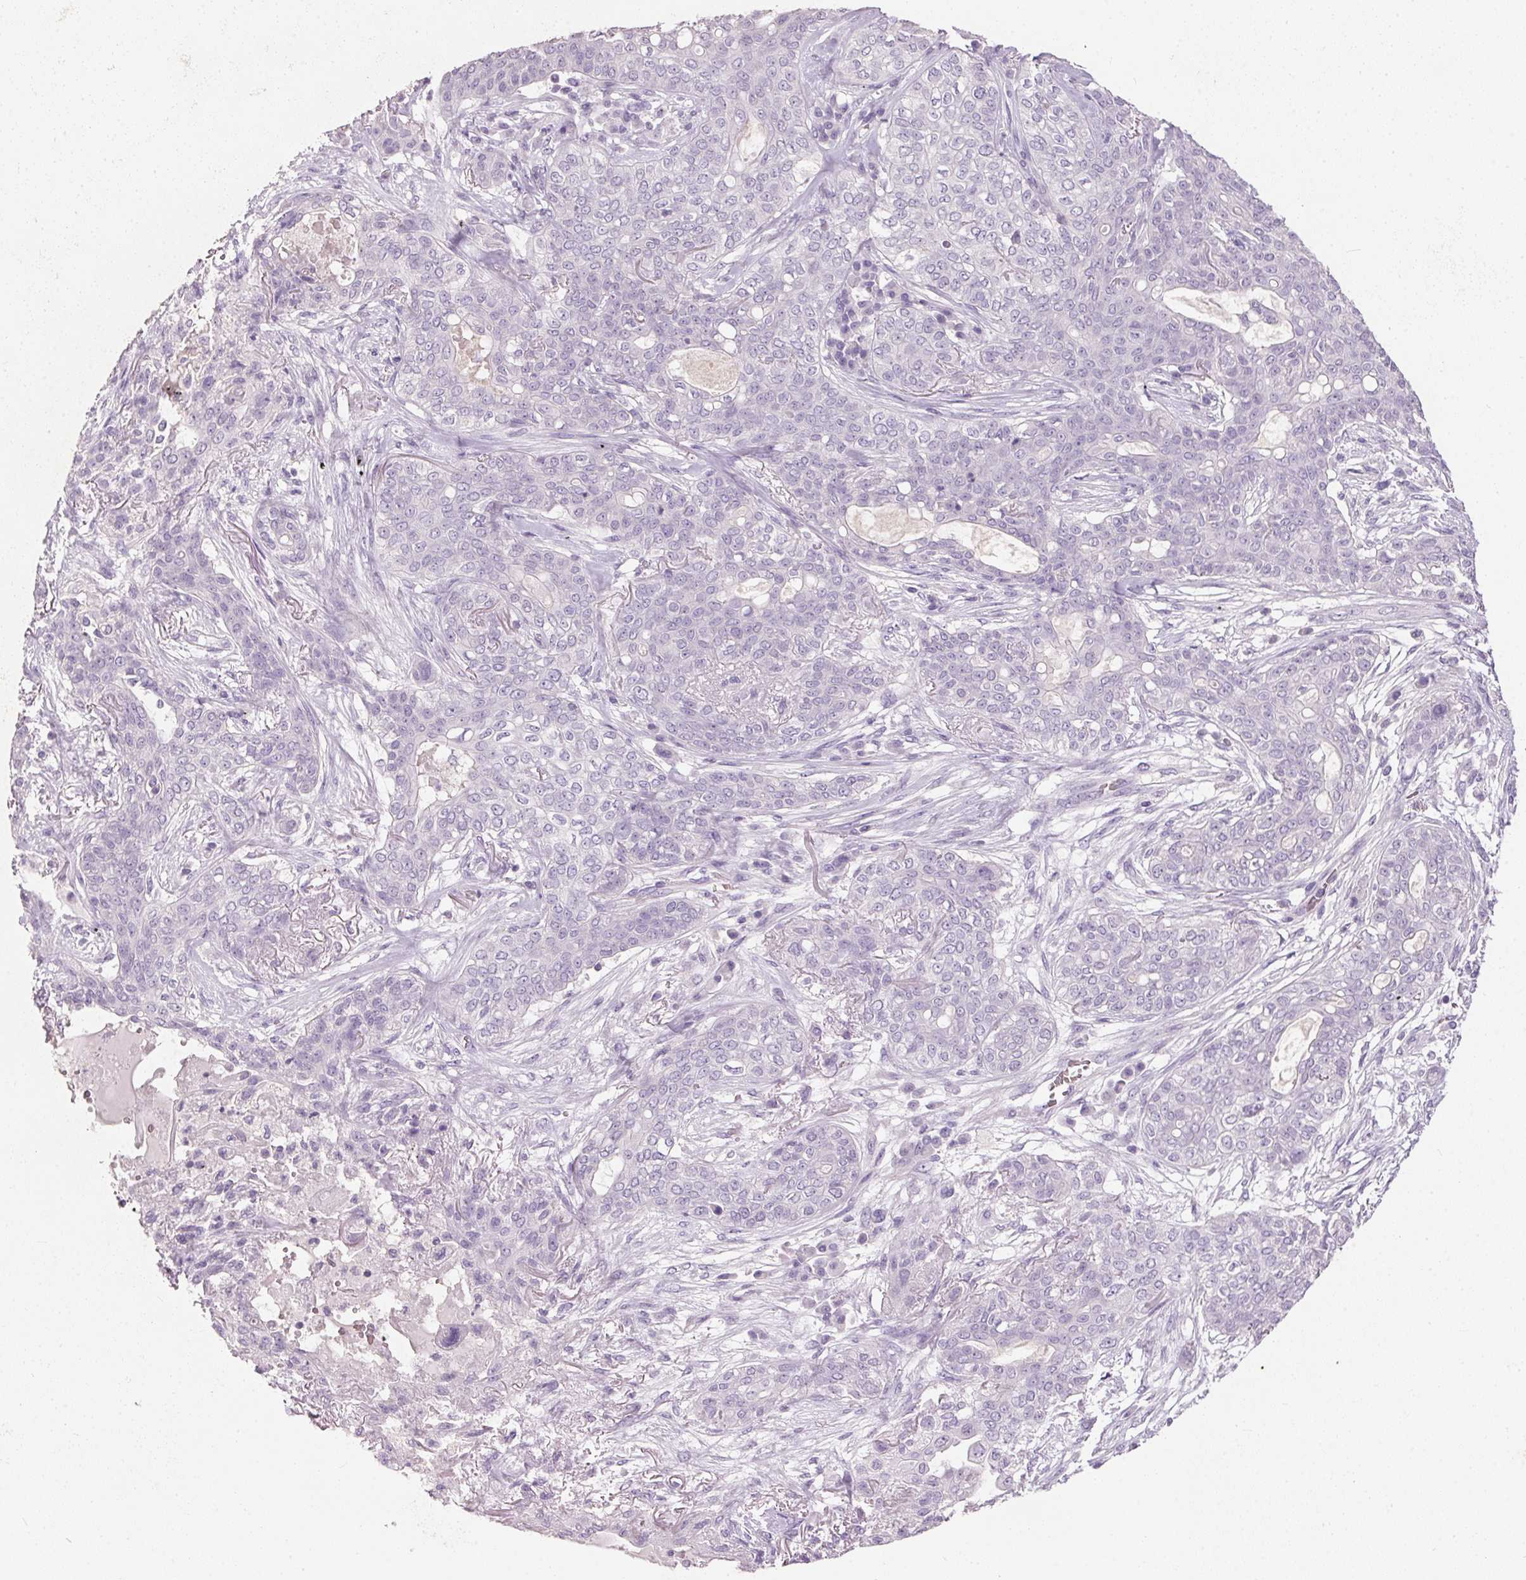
{"staining": {"intensity": "negative", "quantity": "none", "location": "none"}, "tissue": "lung cancer", "cell_type": "Tumor cells", "image_type": "cancer", "snomed": [{"axis": "morphology", "description": "Squamous cell carcinoma, NOS"}, {"axis": "topography", "description": "Lung"}], "caption": "Lung cancer (squamous cell carcinoma) was stained to show a protein in brown. There is no significant positivity in tumor cells.", "gene": "HSD17B1", "patient": {"sex": "female", "age": 70}}